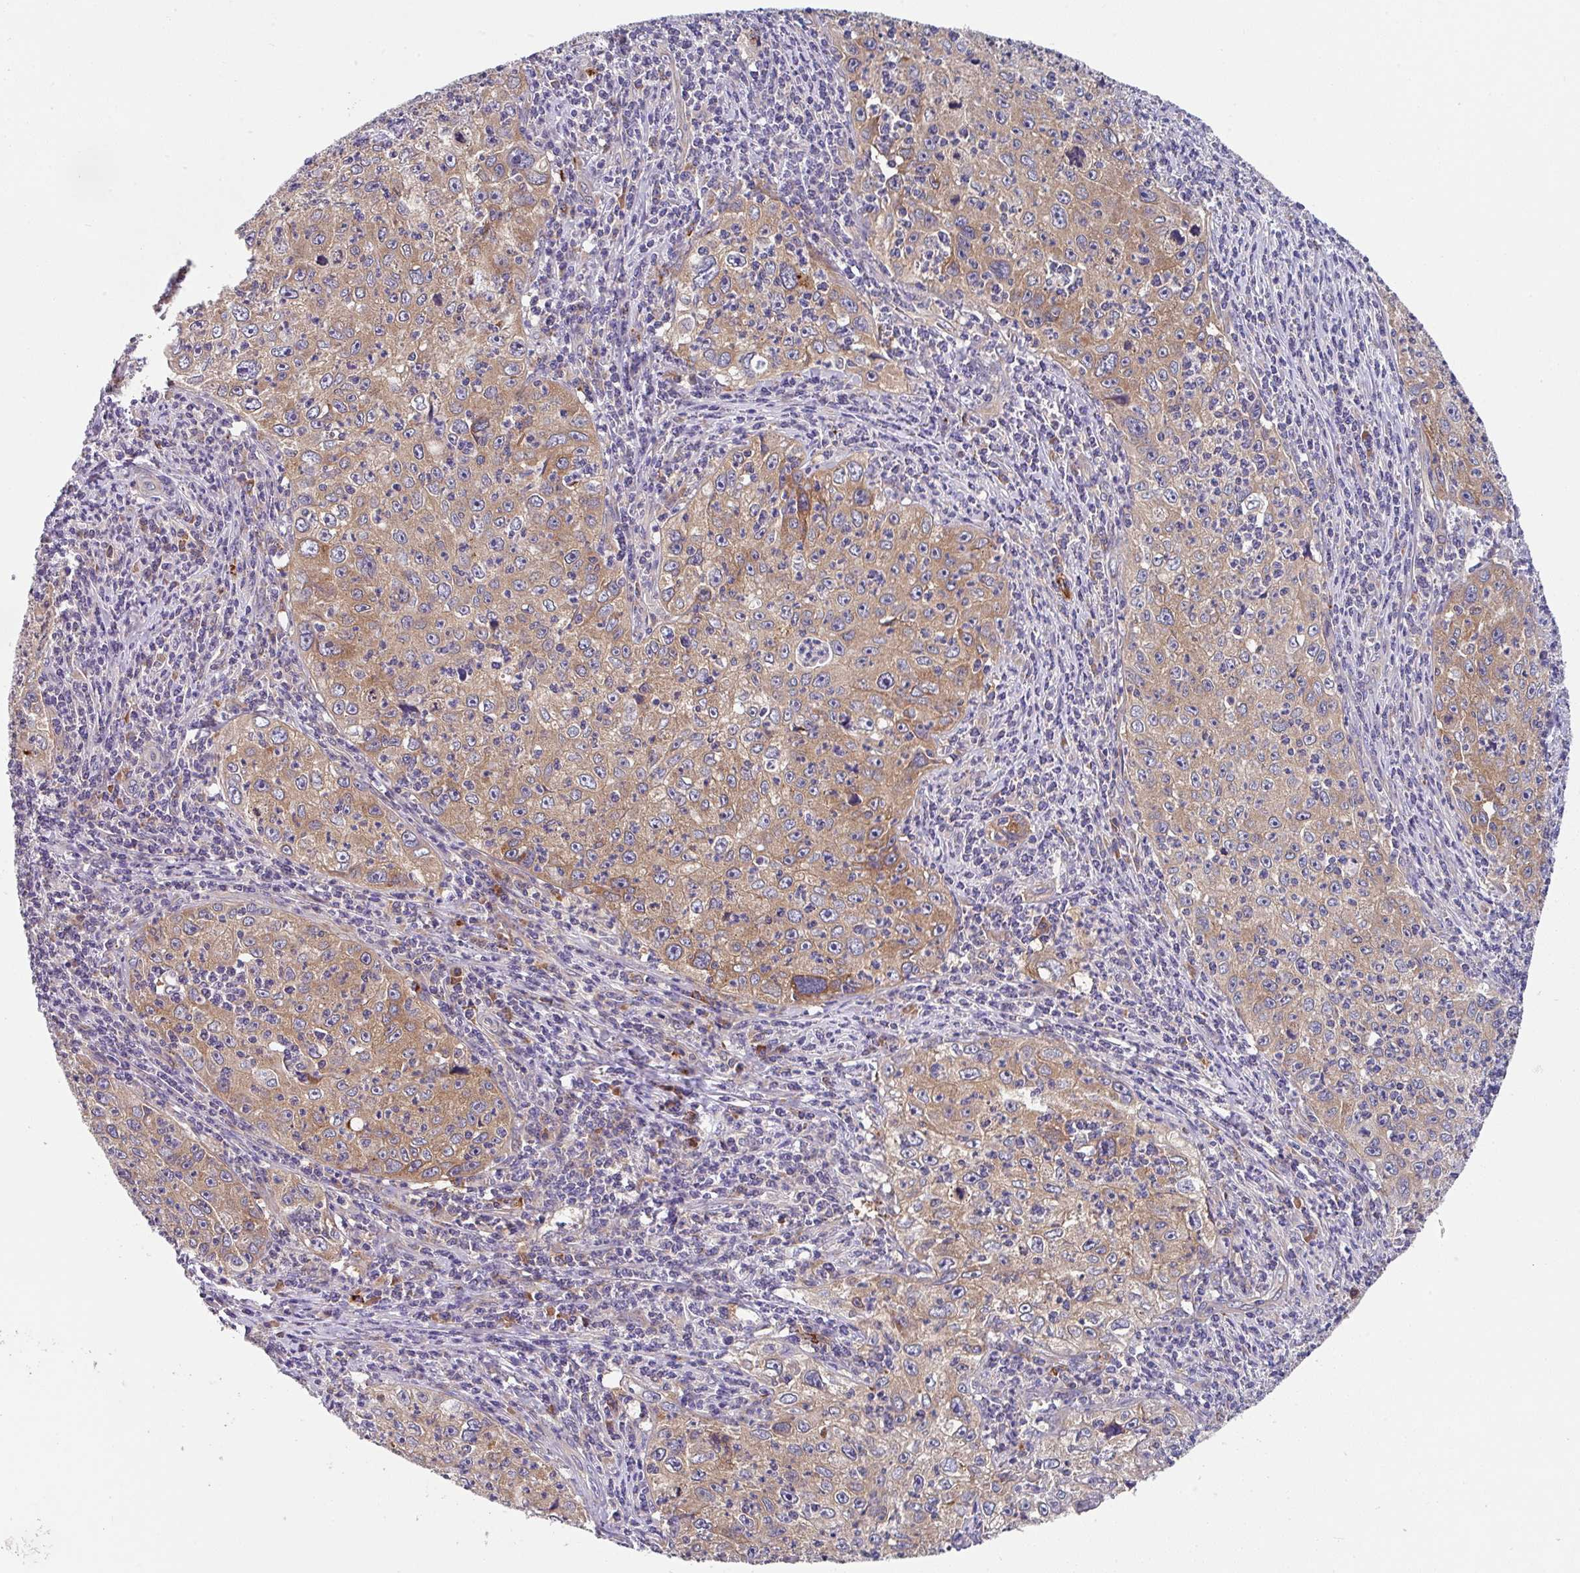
{"staining": {"intensity": "moderate", "quantity": ">75%", "location": "cytoplasmic/membranous"}, "tissue": "cervical cancer", "cell_type": "Tumor cells", "image_type": "cancer", "snomed": [{"axis": "morphology", "description": "Squamous cell carcinoma, NOS"}, {"axis": "topography", "description": "Cervix"}], "caption": "Cervical cancer stained with a protein marker displays moderate staining in tumor cells.", "gene": "EIF4B", "patient": {"sex": "female", "age": 30}}